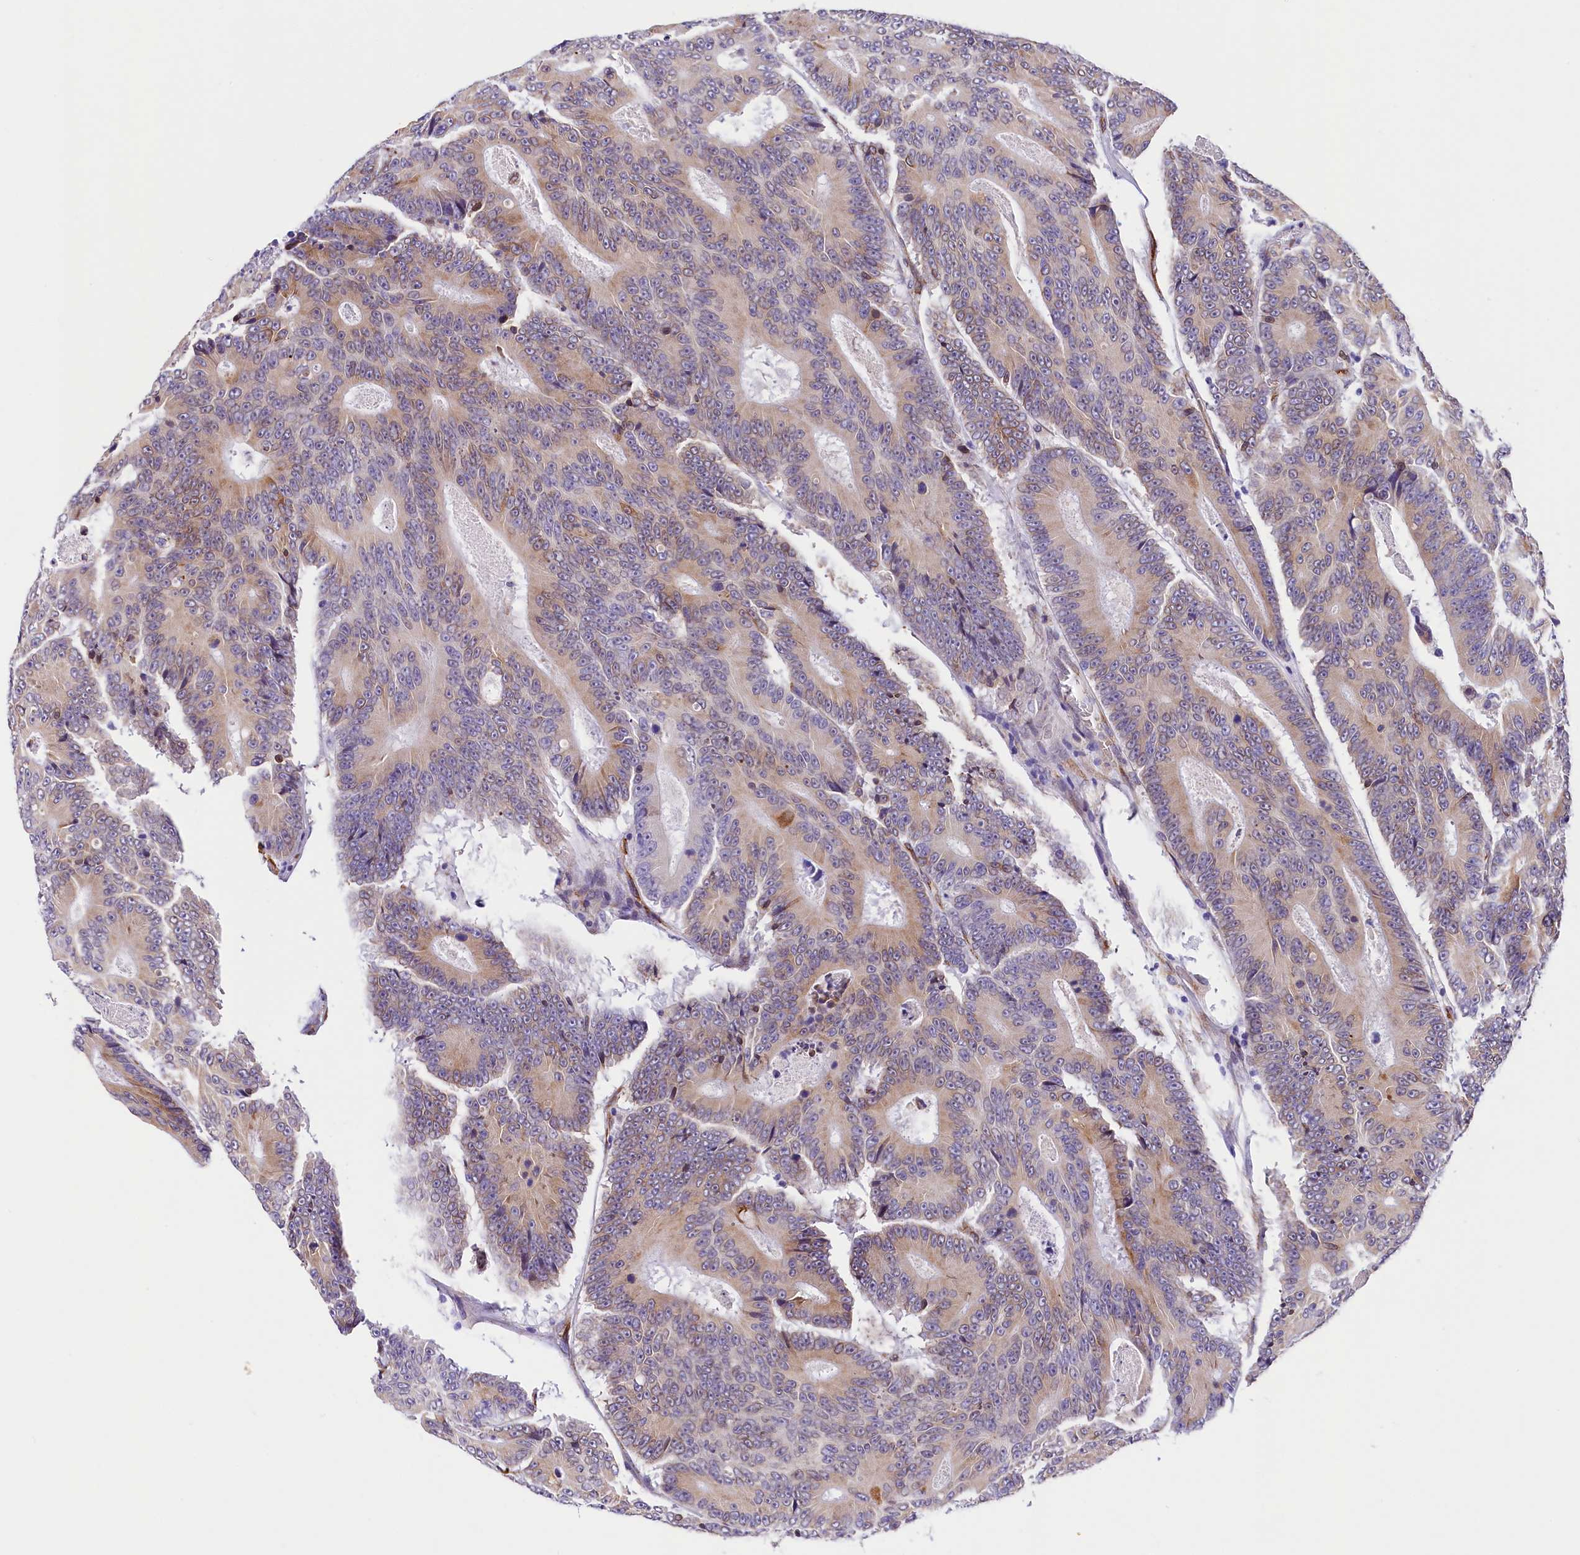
{"staining": {"intensity": "weak", "quantity": ">75%", "location": "cytoplasmic/membranous"}, "tissue": "colorectal cancer", "cell_type": "Tumor cells", "image_type": "cancer", "snomed": [{"axis": "morphology", "description": "Adenocarcinoma, NOS"}, {"axis": "topography", "description": "Colon"}], "caption": "Protein staining of adenocarcinoma (colorectal) tissue displays weak cytoplasmic/membranous positivity in about >75% of tumor cells.", "gene": "ITGA1", "patient": {"sex": "male", "age": 83}}